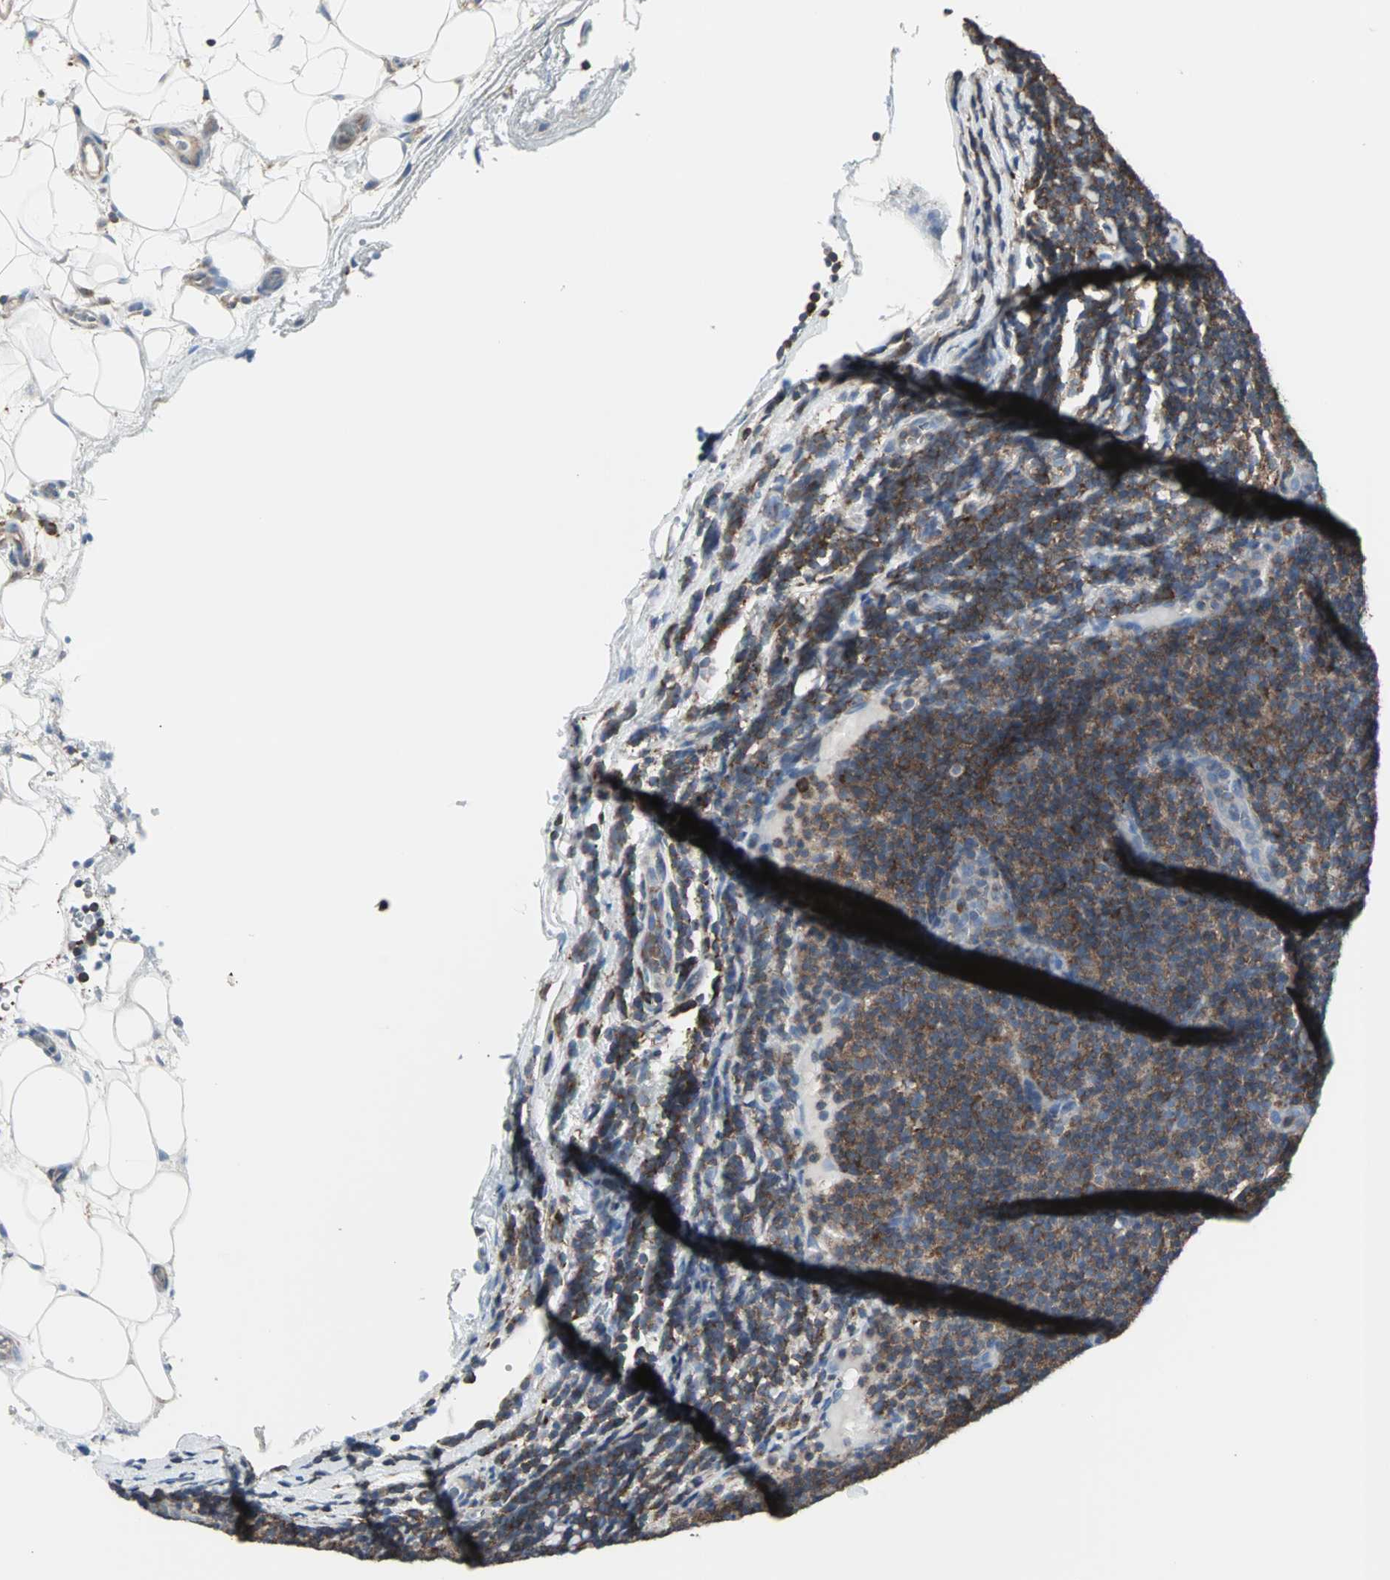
{"staining": {"intensity": "moderate", "quantity": ">75%", "location": "cytoplasmic/membranous"}, "tissue": "lymphoma", "cell_type": "Tumor cells", "image_type": "cancer", "snomed": [{"axis": "morphology", "description": "Malignant lymphoma, non-Hodgkin's type, Low grade"}, {"axis": "topography", "description": "Lymph node"}], "caption": "Protein expression analysis of human malignant lymphoma, non-Hodgkin's type (low-grade) reveals moderate cytoplasmic/membranous expression in approximately >75% of tumor cells.", "gene": "LRRFIP1", "patient": {"sex": "male", "age": 83}}